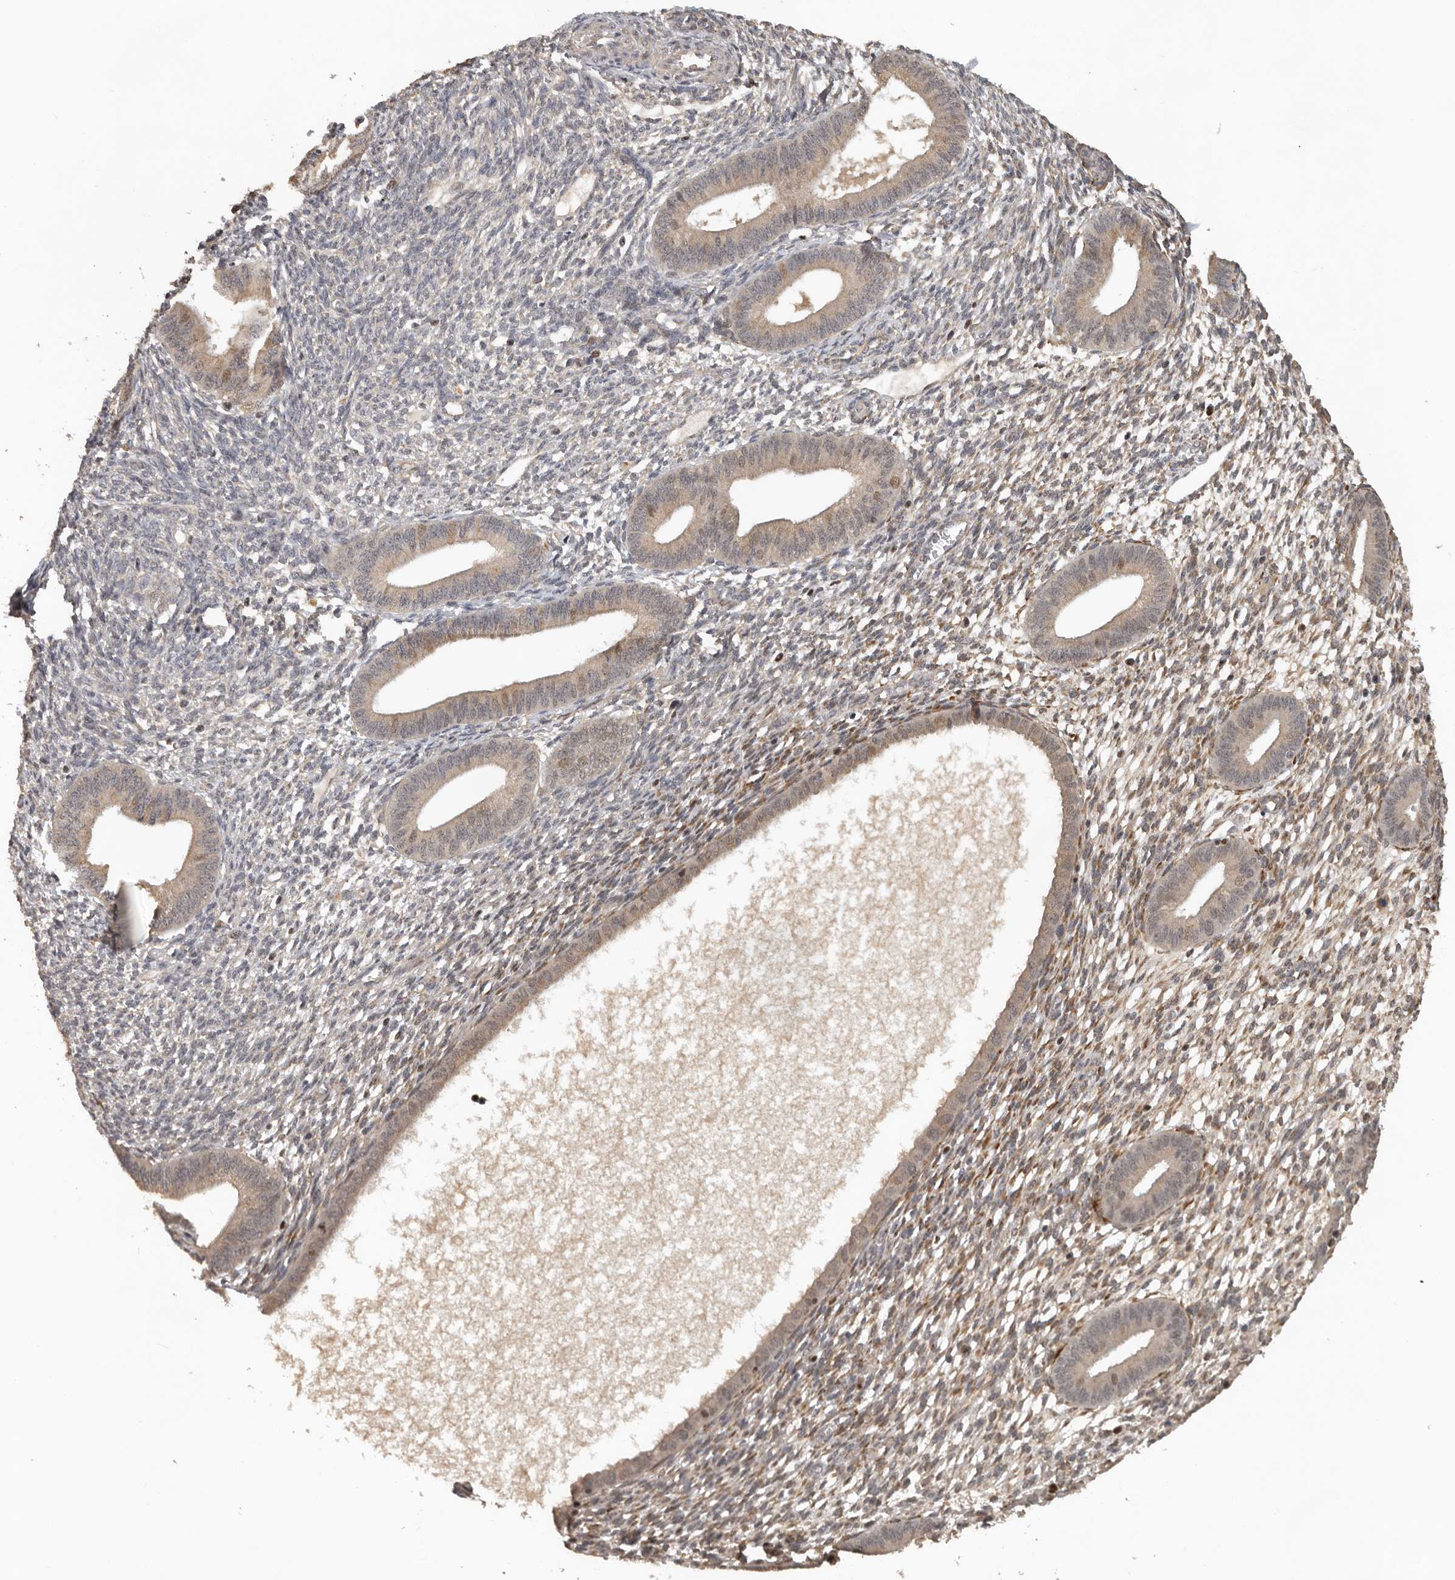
{"staining": {"intensity": "moderate", "quantity": "25%-75%", "location": "cytoplasmic/membranous"}, "tissue": "endometrium", "cell_type": "Cells in endometrial stroma", "image_type": "normal", "snomed": [{"axis": "morphology", "description": "Normal tissue, NOS"}, {"axis": "topography", "description": "Endometrium"}], "caption": "Immunohistochemistry (IHC) (DAB (3,3'-diaminobenzidine)) staining of benign endometrium reveals moderate cytoplasmic/membranous protein staining in about 25%-75% of cells in endometrial stroma. (Brightfield microscopy of DAB IHC at high magnification).", "gene": "HENMT1", "patient": {"sex": "female", "age": 46}}